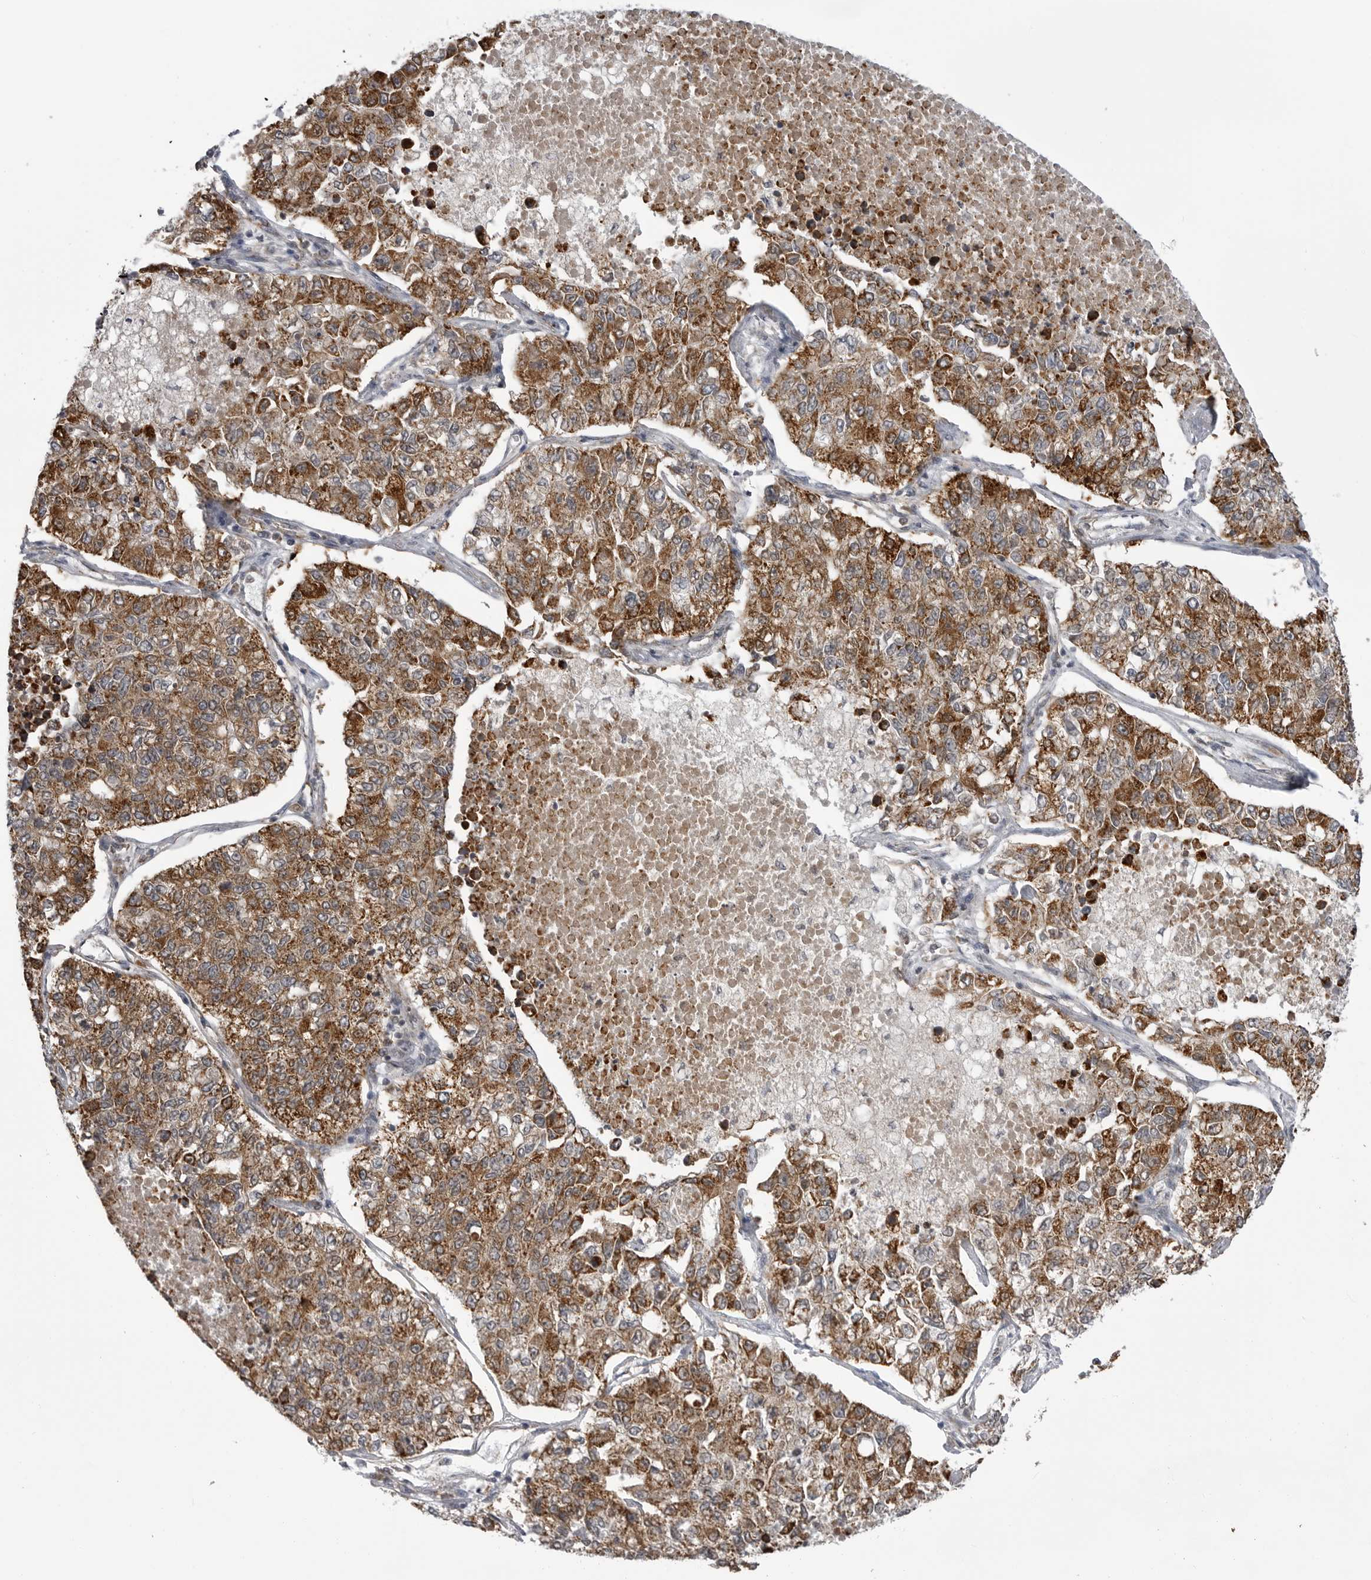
{"staining": {"intensity": "strong", "quantity": ">75%", "location": "cytoplasmic/membranous"}, "tissue": "lung cancer", "cell_type": "Tumor cells", "image_type": "cancer", "snomed": [{"axis": "morphology", "description": "Adenocarcinoma, NOS"}, {"axis": "topography", "description": "Lung"}], "caption": "Adenocarcinoma (lung) stained with DAB (3,3'-diaminobenzidine) immunohistochemistry (IHC) shows high levels of strong cytoplasmic/membranous staining in approximately >75% of tumor cells. (DAB (3,3'-diaminobenzidine) IHC with brightfield microscopy, high magnification).", "gene": "FH", "patient": {"sex": "male", "age": 49}}